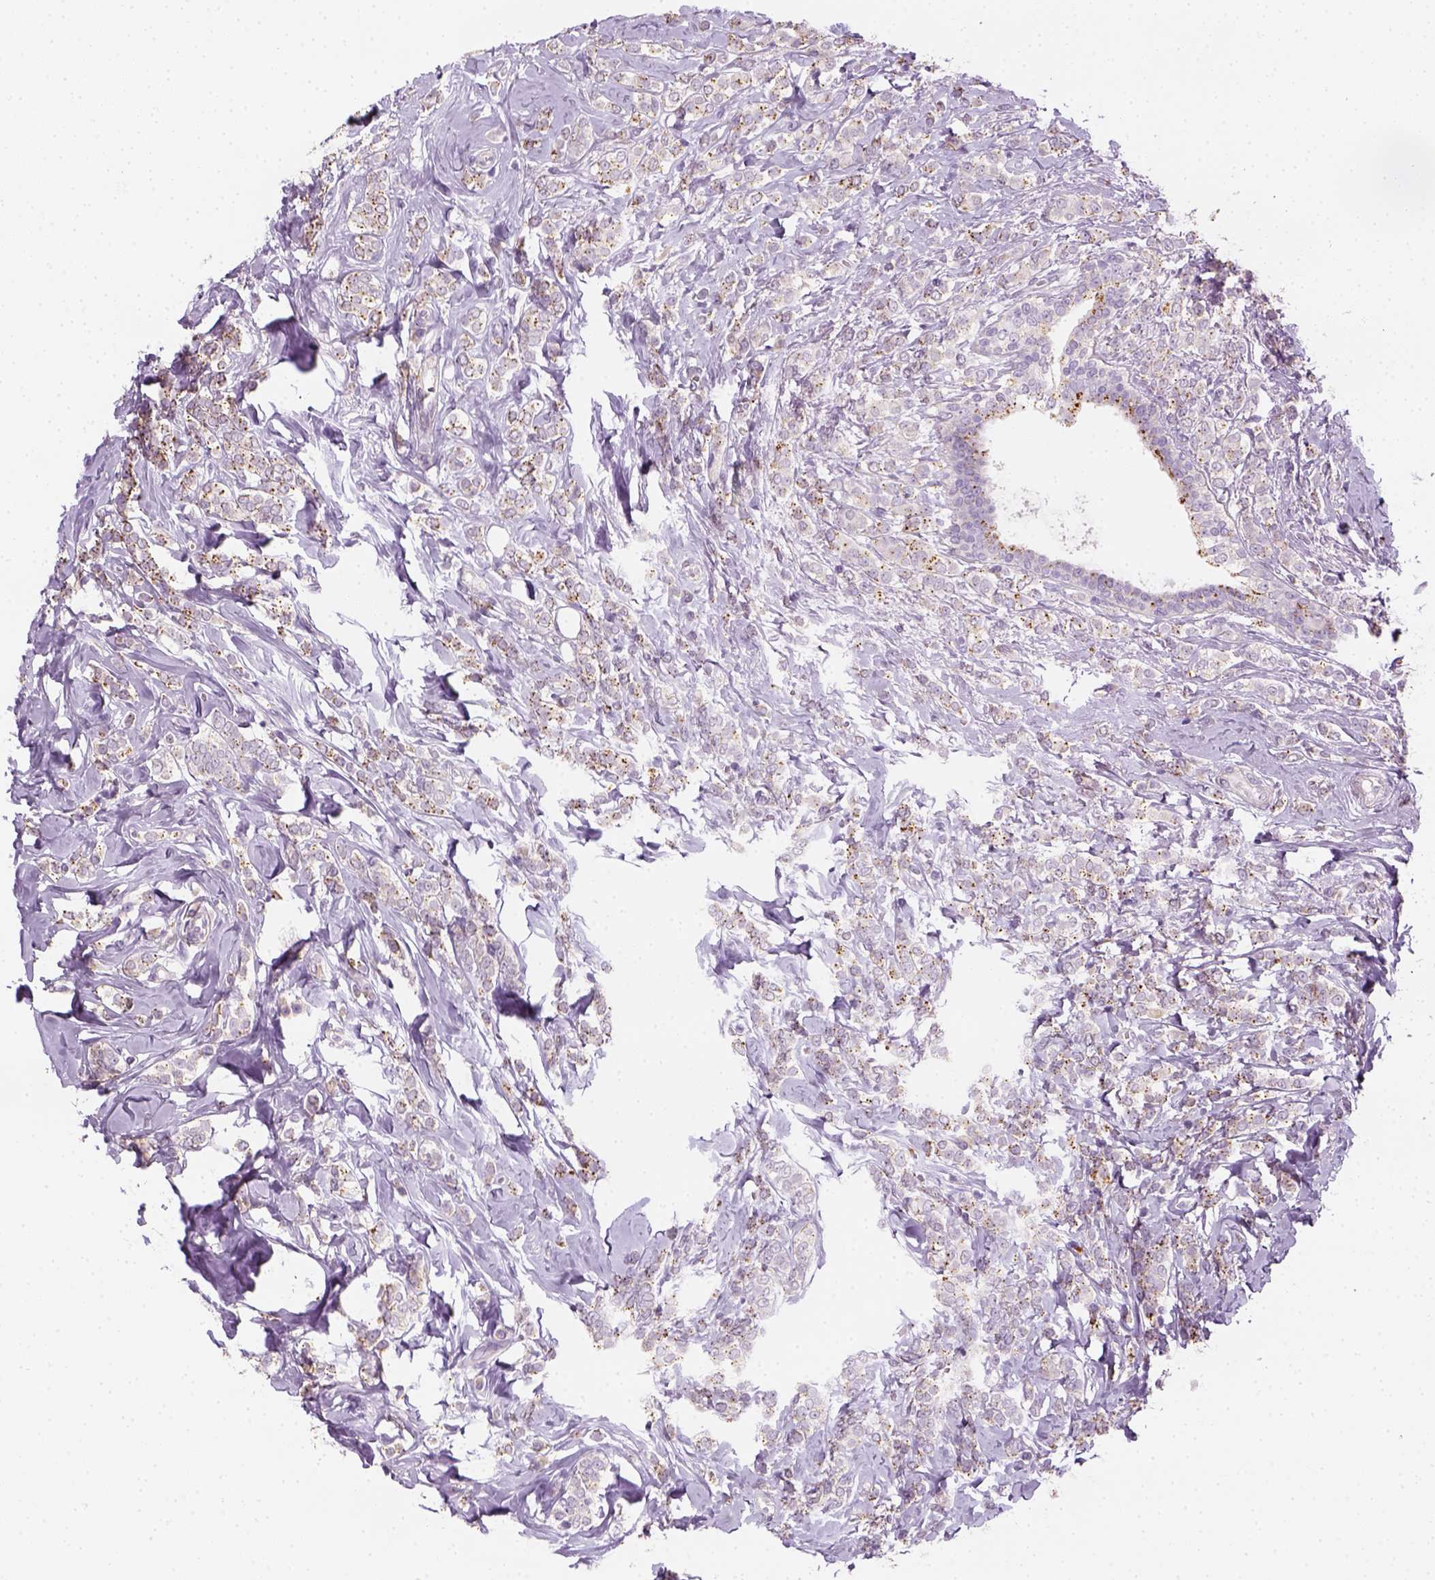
{"staining": {"intensity": "moderate", "quantity": "25%-75%", "location": "cytoplasmic/membranous"}, "tissue": "breast cancer", "cell_type": "Tumor cells", "image_type": "cancer", "snomed": [{"axis": "morphology", "description": "Lobular carcinoma"}, {"axis": "topography", "description": "Breast"}], "caption": "A brown stain highlights moderate cytoplasmic/membranous positivity of a protein in lobular carcinoma (breast) tumor cells. The protein is shown in brown color, while the nuclei are stained blue.", "gene": "FAM163B", "patient": {"sex": "female", "age": 49}}